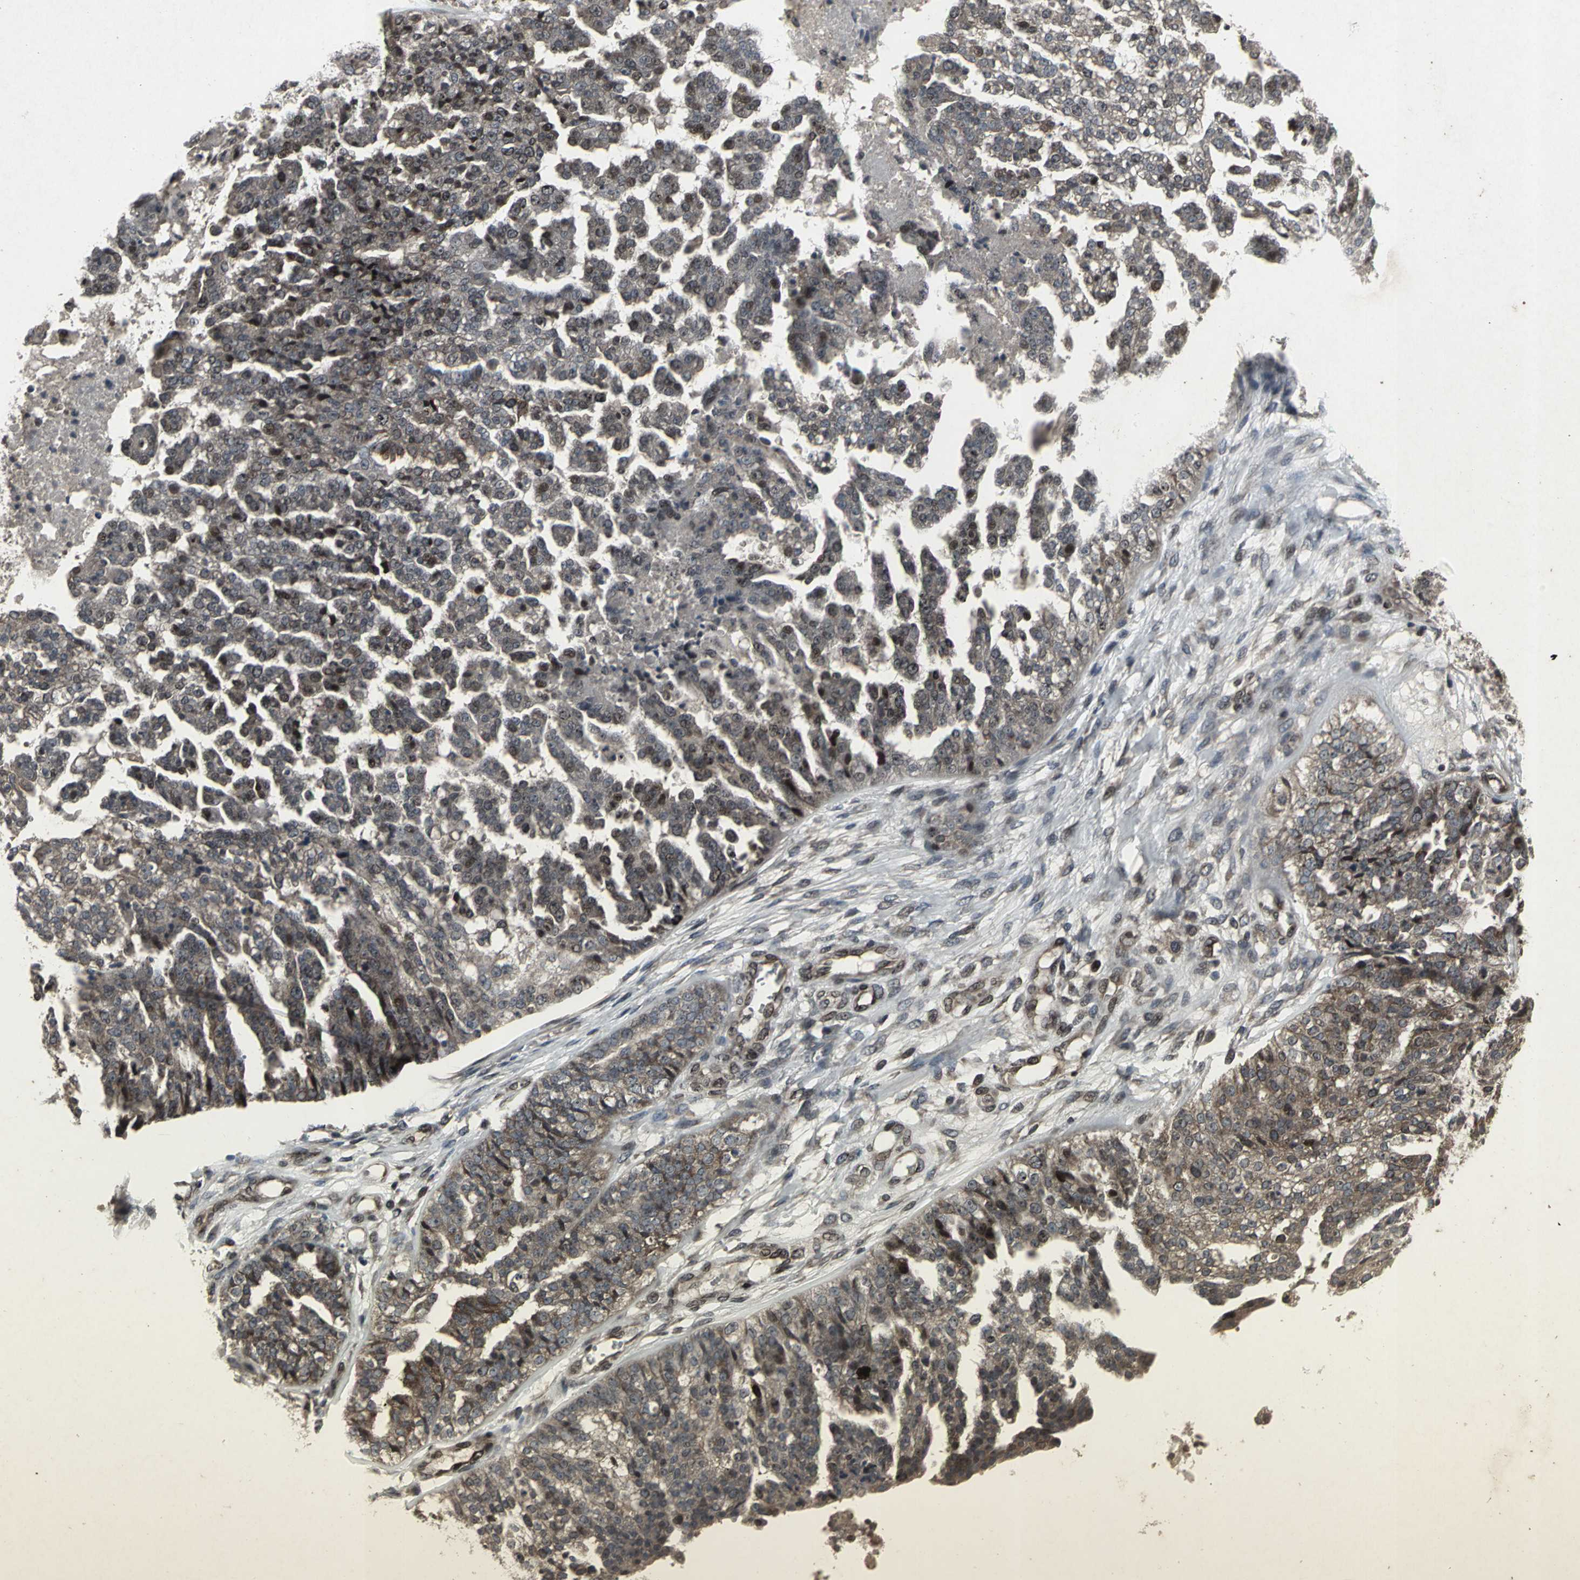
{"staining": {"intensity": "strong", "quantity": "25%-75%", "location": "nuclear"}, "tissue": "ovarian cancer", "cell_type": "Tumor cells", "image_type": "cancer", "snomed": [{"axis": "morphology", "description": "Carcinoma, NOS"}, {"axis": "topography", "description": "Soft tissue"}, {"axis": "topography", "description": "Ovary"}], "caption": "A brown stain highlights strong nuclear staining of a protein in ovarian cancer (carcinoma) tumor cells.", "gene": "SH2B3", "patient": {"sex": "female", "age": 54}}